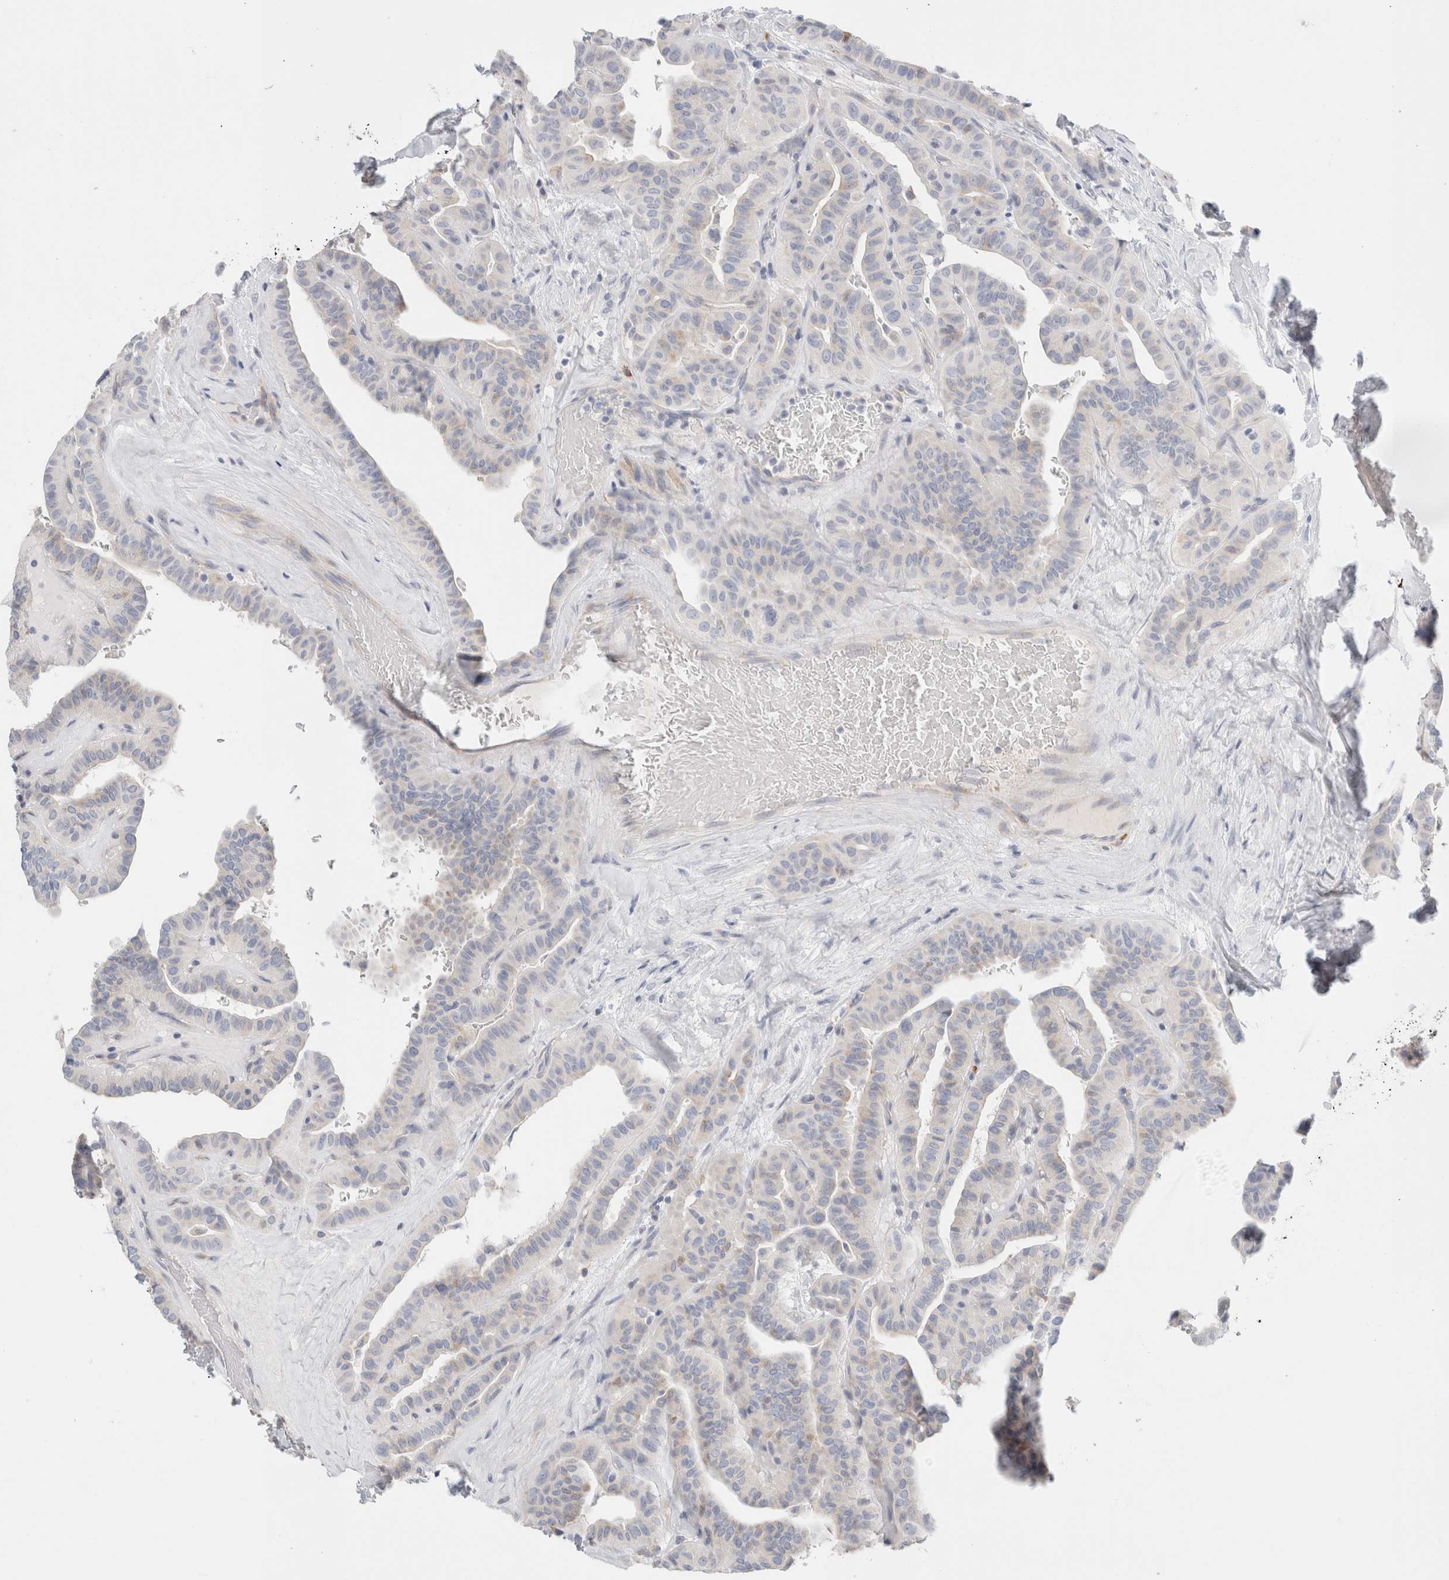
{"staining": {"intensity": "negative", "quantity": "none", "location": "none"}, "tissue": "thyroid cancer", "cell_type": "Tumor cells", "image_type": "cancer", "snomed": [{"axis": "morphology", "description": "Papillary adenocarcinoma, NOS"}, {"axis": "topography", "description": "Thyroid gland"}], "caption": "Histopathology image shows no protein staining in tumor cells of thyroid cancer (papillary adenocarcinoma) tissue.", "gene": "CSK", "patient": {"sex": "male", "age": 77}}